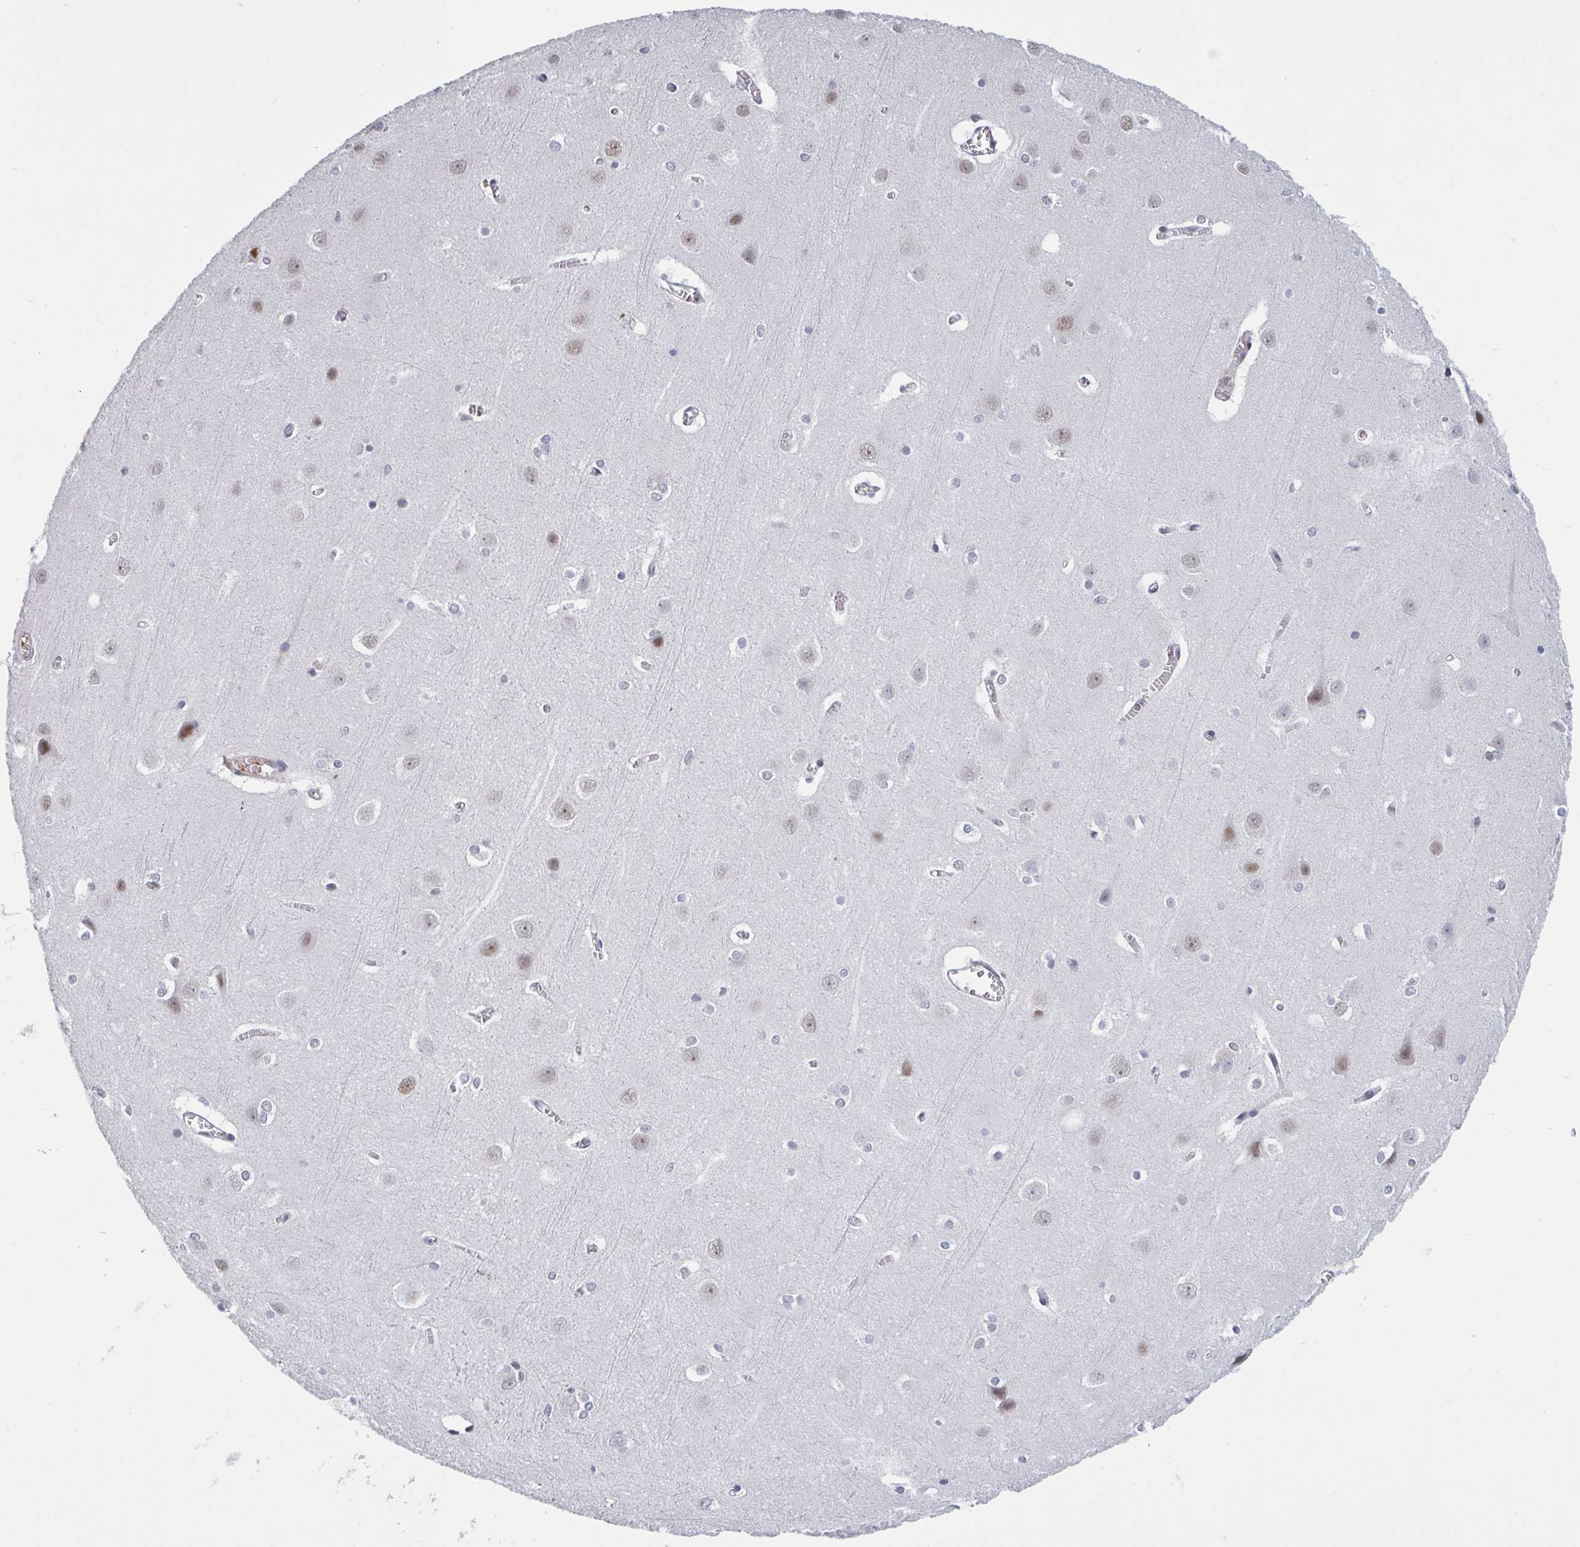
{"staining": {"intensity": "negative", "quantity": "none", "location": "none"}, "tissue": "cerebral cortex", "cell_type": "Endothelial cells", "image_type": "normal", "snomed": [{"axis": "morphology", "description": "Normal tissue, NOS"}, {"axis": "topography", "description": "Cerebral cortex"}], "caption": "IHC image of unremarkable human cerebral cortex stained for a protein (brown), which displays no expression in endothelial cells. (Immunohistochemistry (ihc), brightfield microscopy, high magnification).", "gene": "BCL7B", "patient": {"sex": "male", "age": 37}}